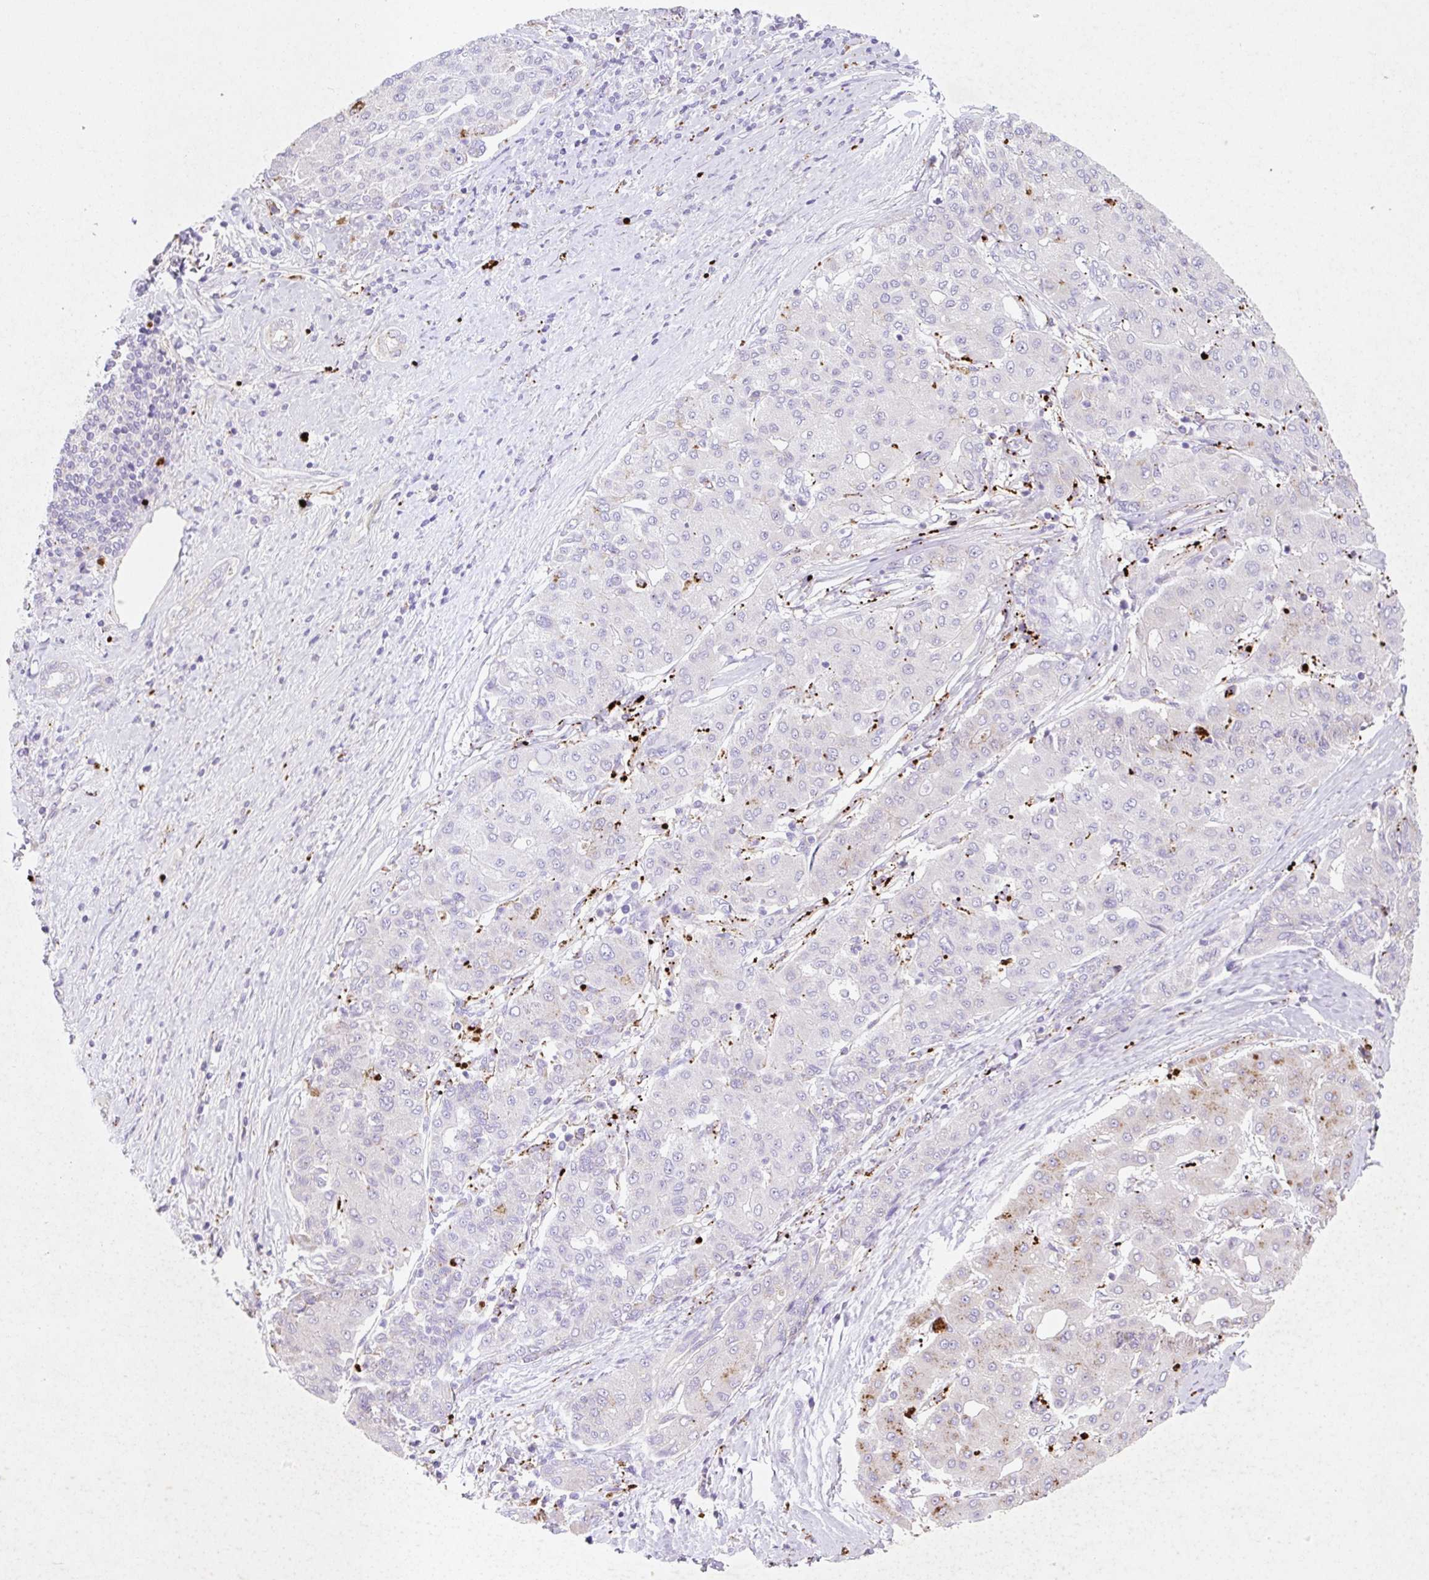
{"staining": {"intensity": "moderate", "quantity": "<25%", "location": "cytoplasmic/membranous"}, "tissue": "liver cancer", "cell_type": "Tumor cells", "image_type": "cancer", "snomed": [{"axis": "morphology", "description": "Carcinoma, Hepatocellular, NOS"}, {"axis": "topography", "description": "Liver"}], "caption": "This is a micrograph of immunohistochemistry (IHC) staining of hepatocellular carcinoma (liver), which shows moderate staining in the cytoplasmic/membranous of tumor cells.", "gene": "HEXA", "patient": {"sex": "male", "age": 65}}